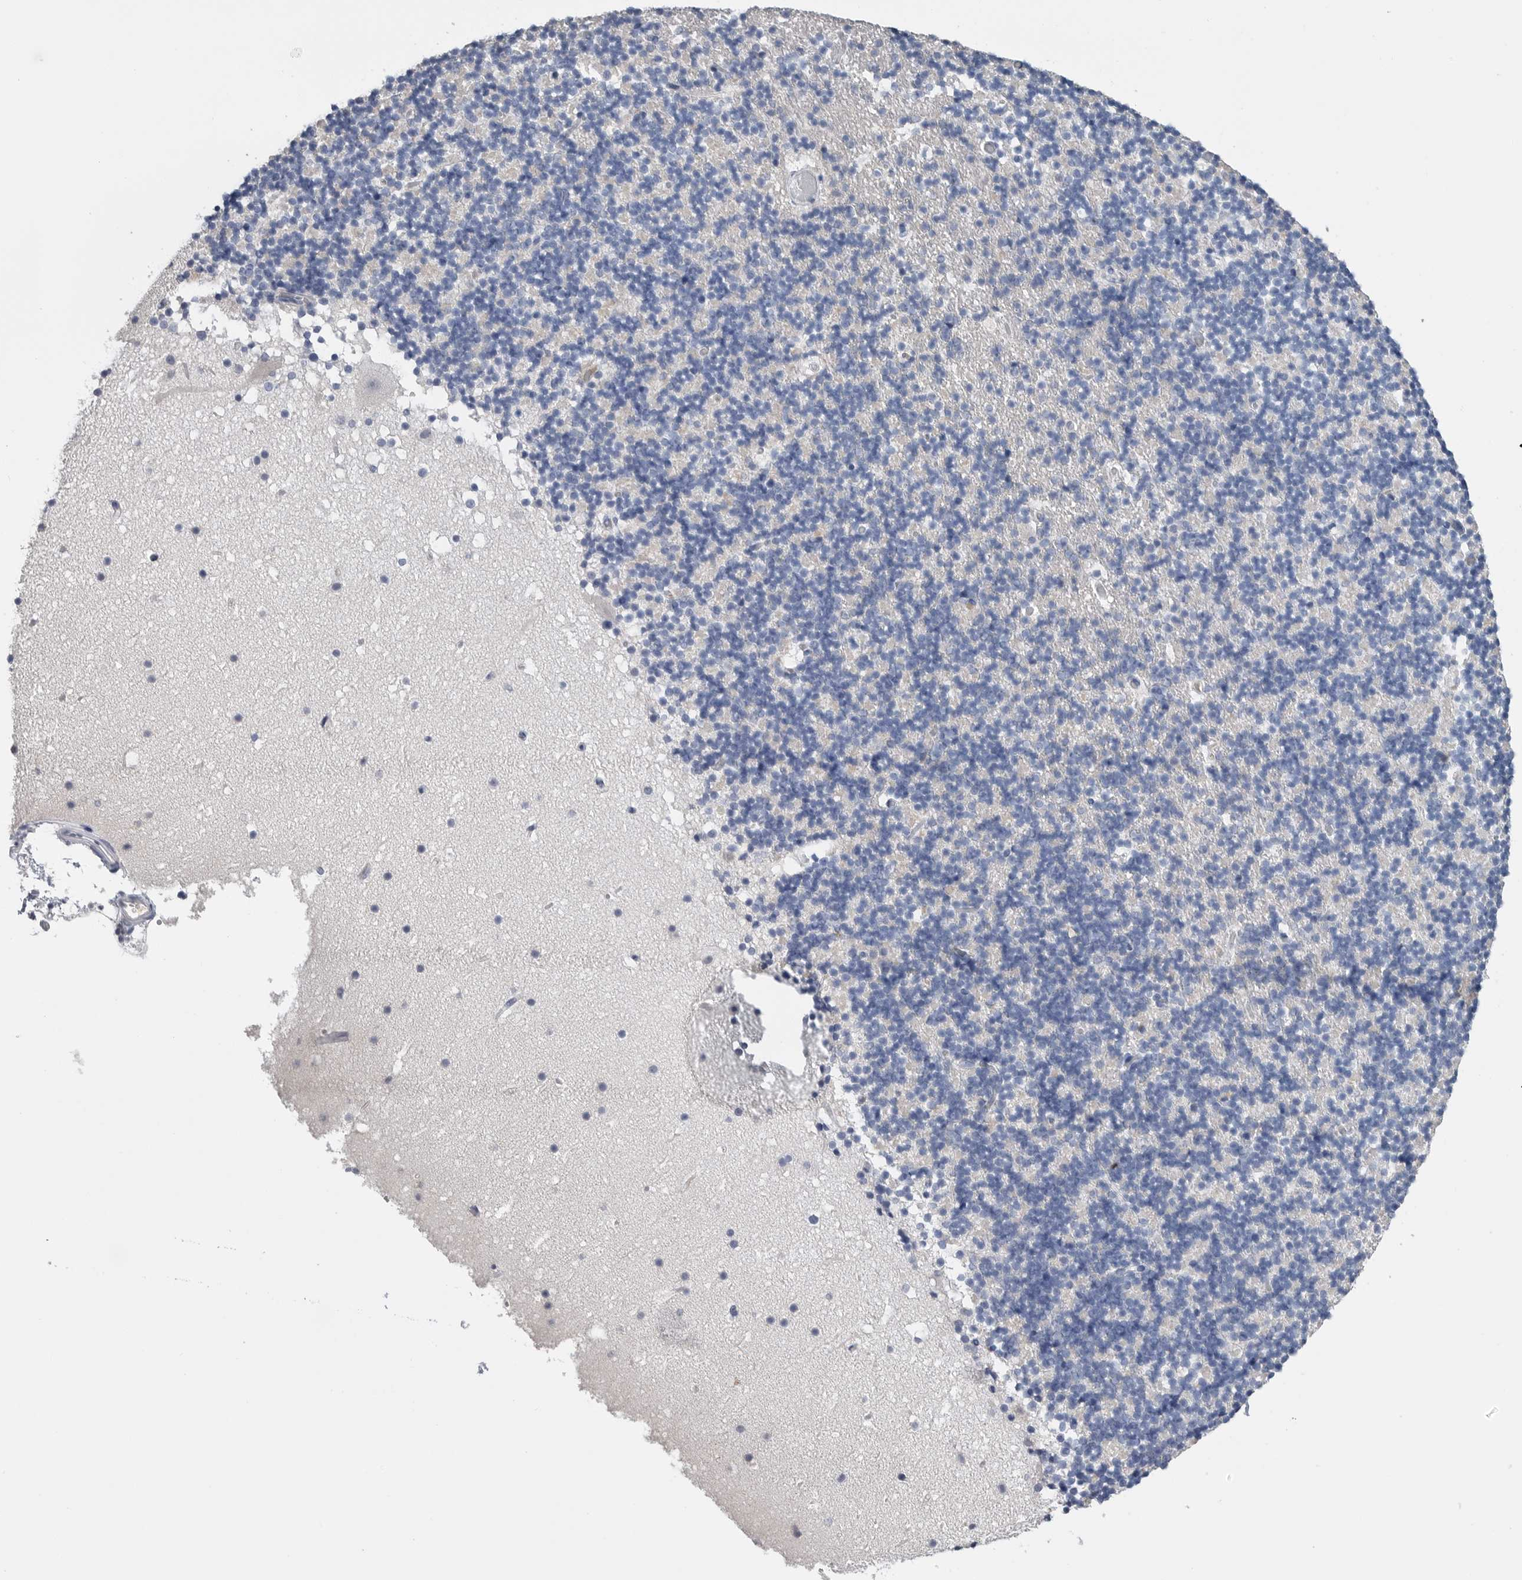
{"staining": {"intensity": "negative", "quantity": "none", "location": "none"}, "tissue": "cerebellum", "cell_type": "Cells in granular layer", "image_type": "normal", "snomed": [{"axis": "morphology", "description": "Normal tissue, NOS"}, {"axis": "topography", "description": "Cerebellum"}], "caption": "The histopathology image reveals no significant staining in cells in granular layer of cerebellum. (DAB immunohistochemistry (IHC) with hematoxylin counter stain).", "gene": "FABP6", "patient": {"sex": "male", "age": 57}}